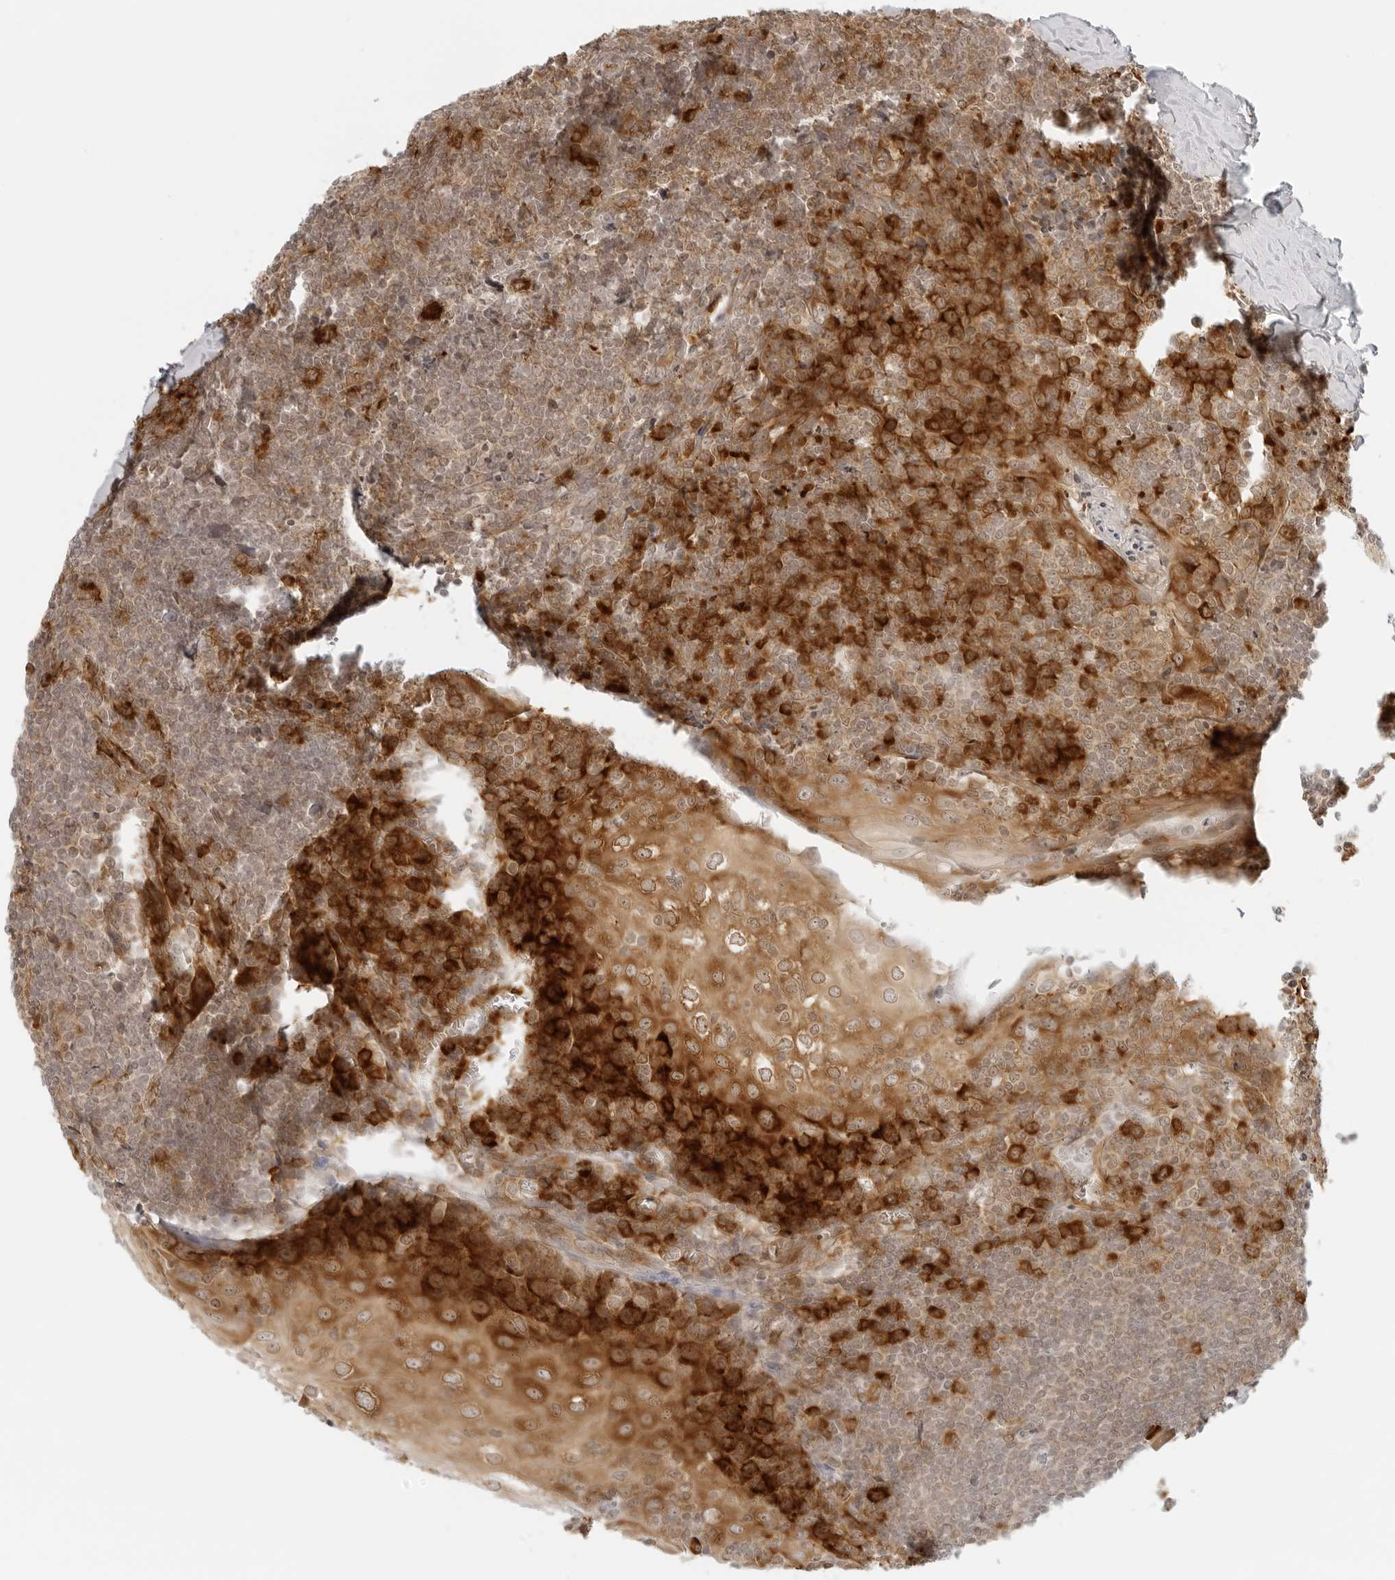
{"staining": {"intensity": "strong", "quantity": ">75%", "location": "cytoplasmic/membranous"}, "tissue": "tonsil", "cell_type": "Germinal center cells", "image_type": "normal", "snomed": [{"axis": "morphology", "description": "Normal tissue, NOS"}, {"axis": "topography", "description": "Tonsil"}], "caption": "A histopathology image of tonsil stained for a protein demonstrates strong cytoplasmic/membranous brown staining in germinal center cells. (DAB (3,3'-diaminobenzidine) IHC, brown staining for protein, blue staining for nuclei).", "gene": "EIF4G1", "patient": {"sex": "male", "age": 37}}